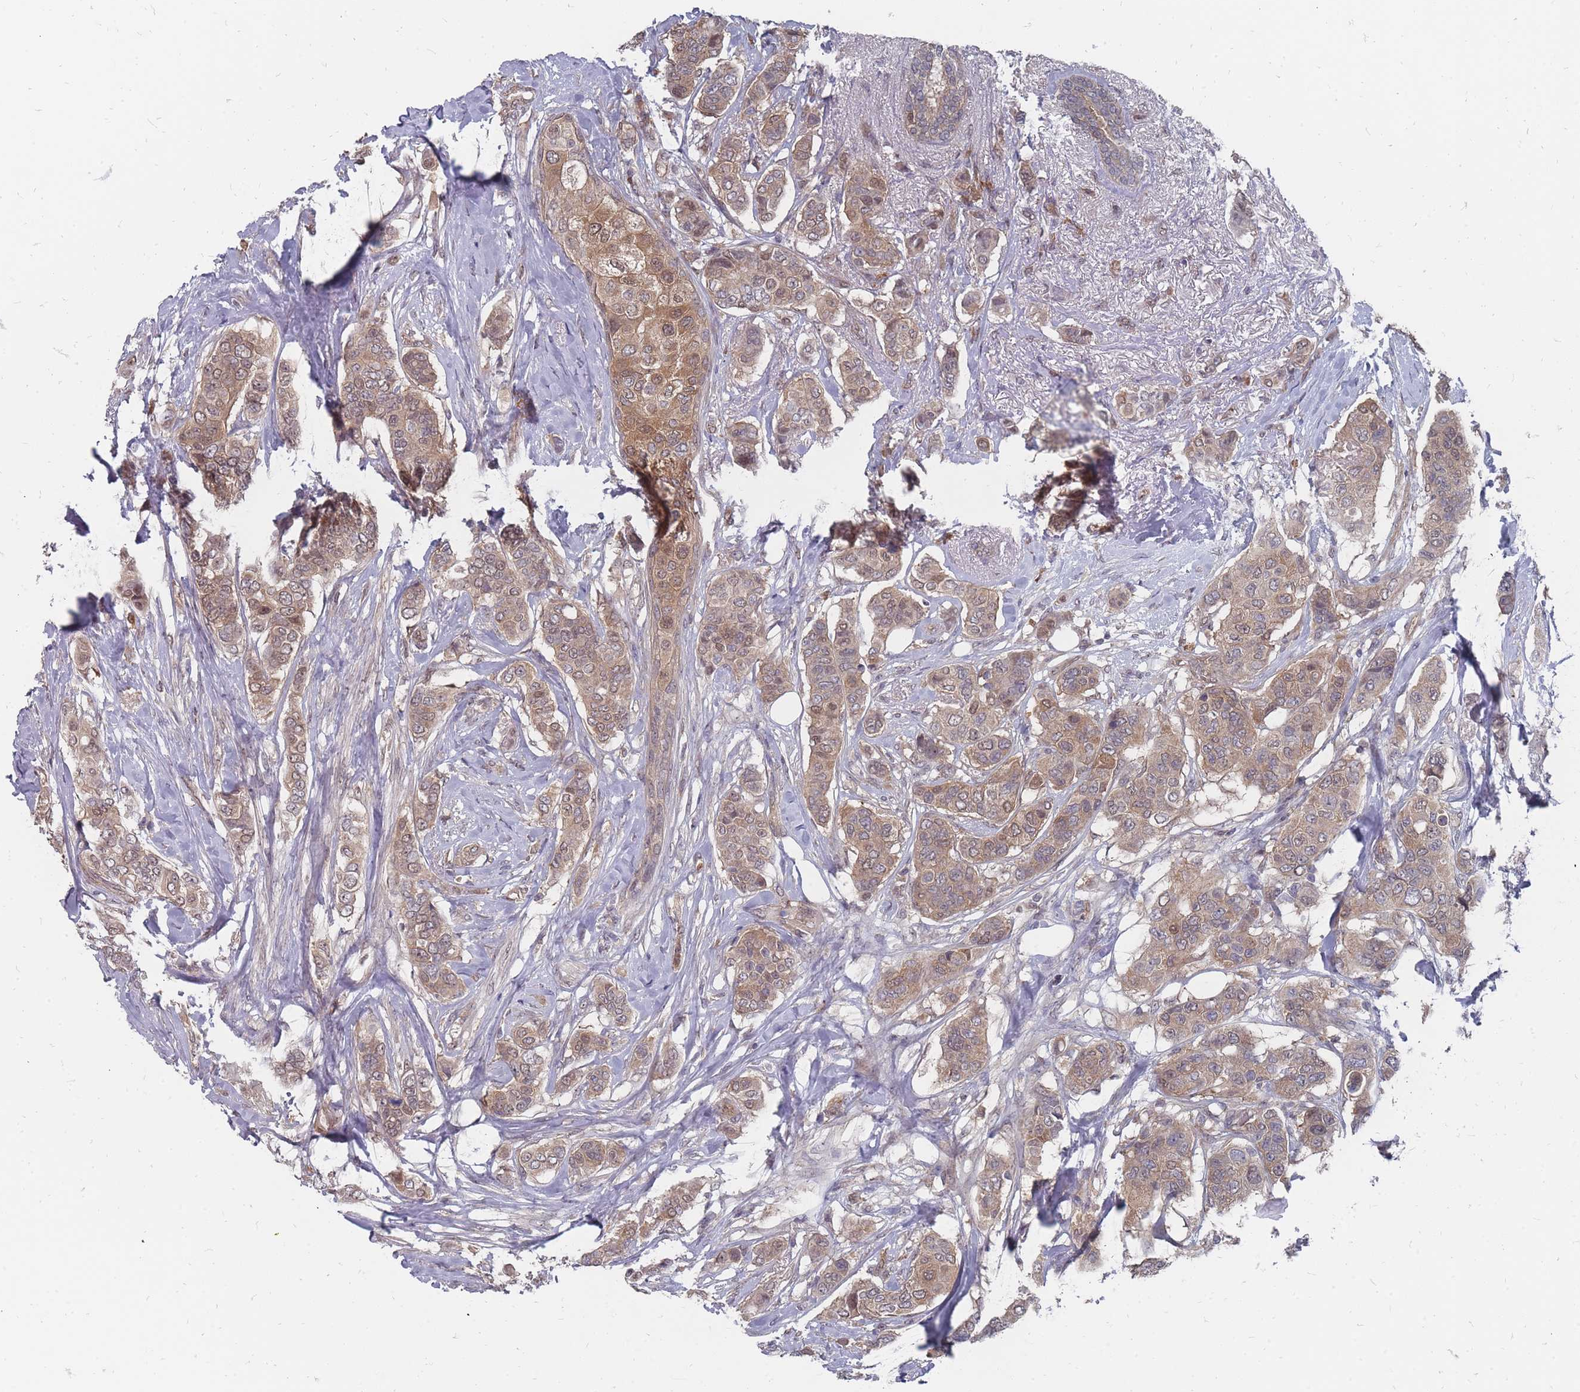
{"staining": {"intensity": "moderate", "quantity": "25%-75%", "location": "cytoplasmic/membranous,nuclear"}, "tissue": "breast cancer", "cell_type": "Tumor cells", "image_type": "cancer", "snomed": [{"axis": "morphology", "description": "Lobular carcinoma"}, {"axis": "topography", "description": "Breast"}], "caption": "Immunohistochemical staining of human breast cancer (lobular carcinoma) reveals medium levels of moderate cytoplasmic/membranous and nuclear protein staining in approximately 25%-75% of tumor cells.", "gene": "NKD1", "patient": {"sex": "female", "age": 51}}